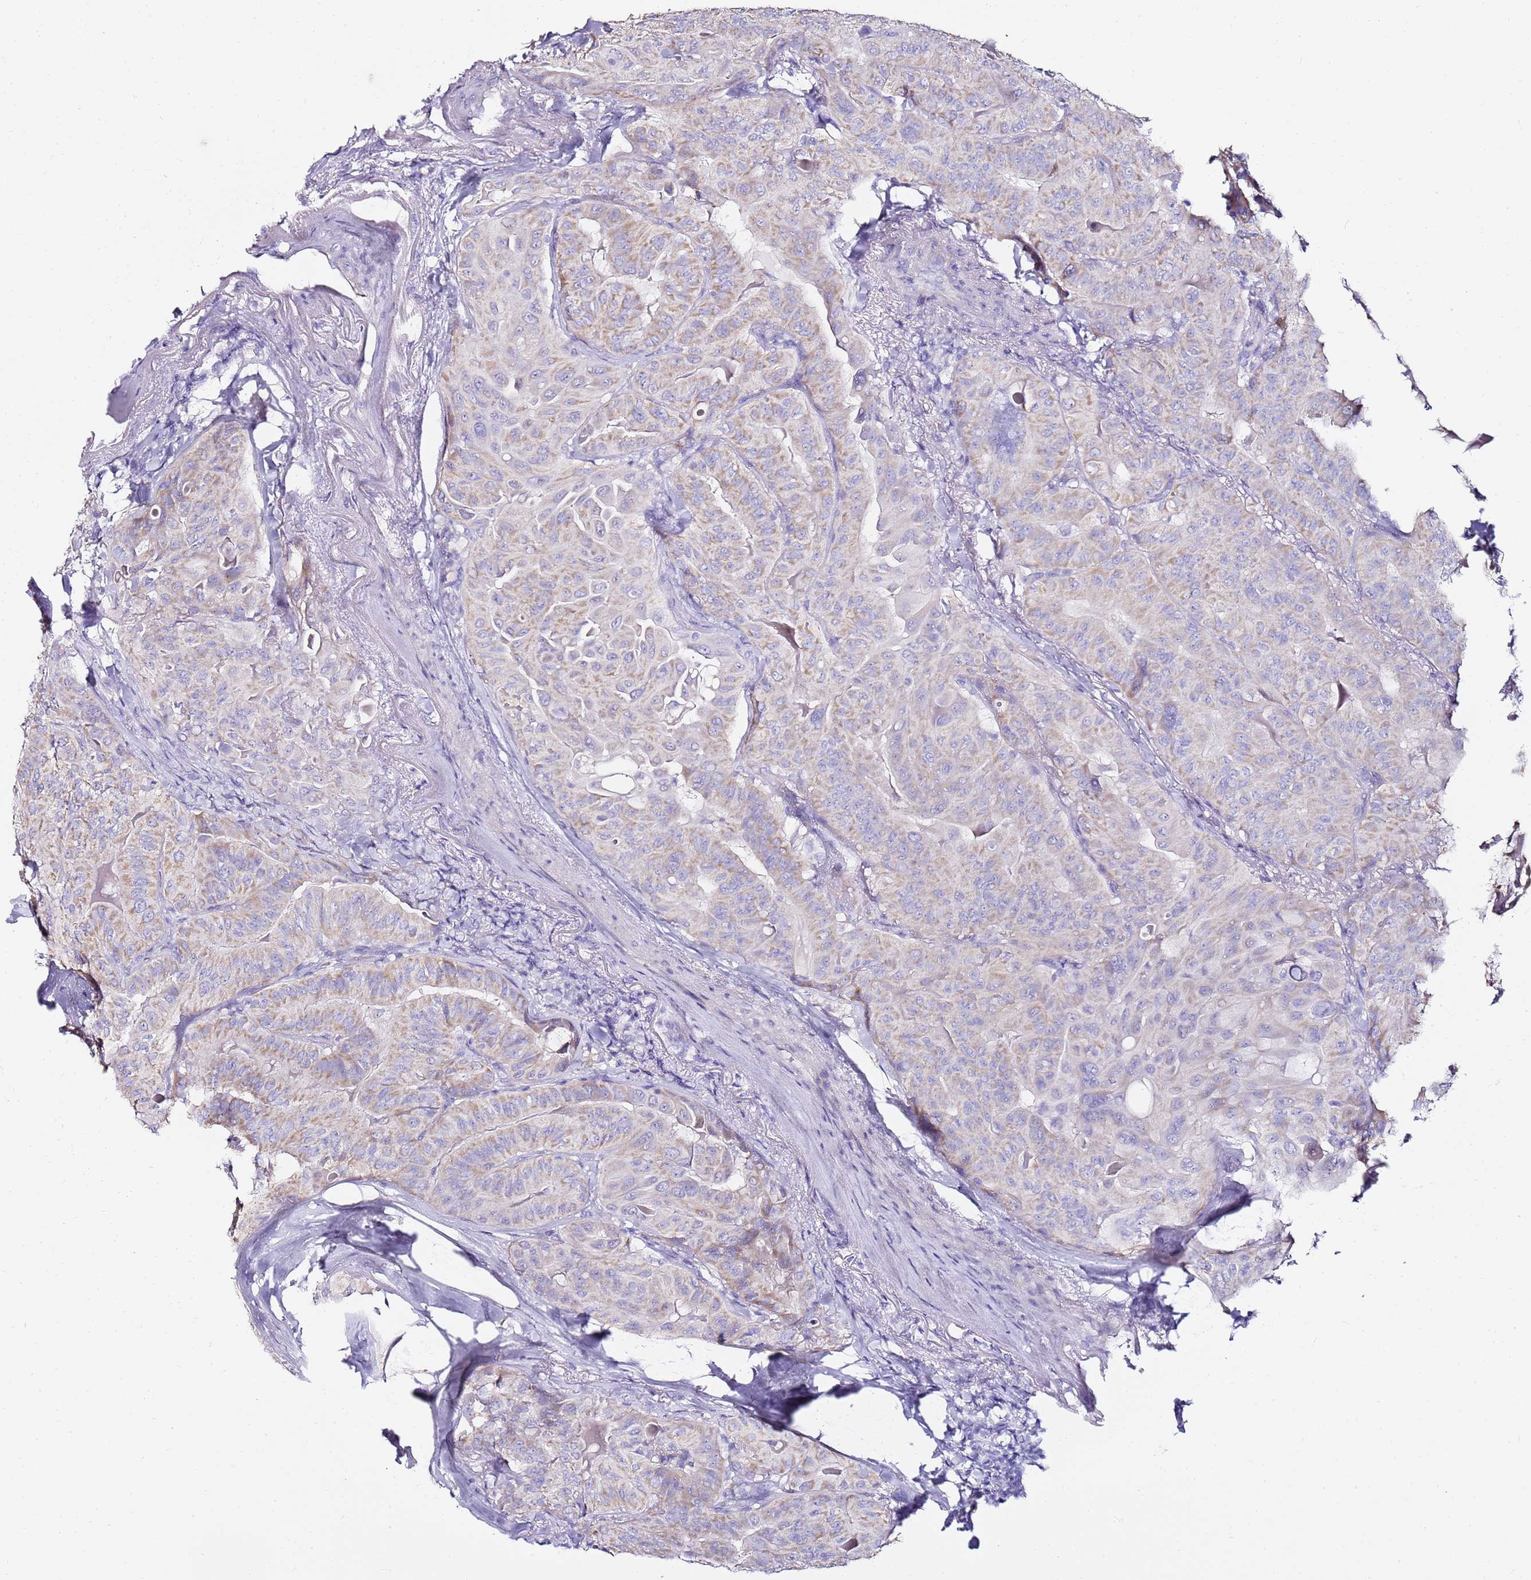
{"staining": {"intensity": "weak", "quantity": "25%-75%", "location": "cytoplasmic/membranous"}, "tissue": "thyroid cancer", "cell_type": "Tumor cells", "image_type": "cancer", "snomed": [{"axis": "morphology", "description": "Papillary adenocarcinoma, NOS"}, {"axis": "topography", "description": "Thyroid gland"}], "caption": "There is low levels of weak cytoplasmic/membranous positivity in tumor cells of thyroid cancer (papillary adenocarcinoma), as demonstrated by immunohistochemical staining (brown color).", "gene": "MYBPC3", "patient": {"sex": "female", "age": 68}}